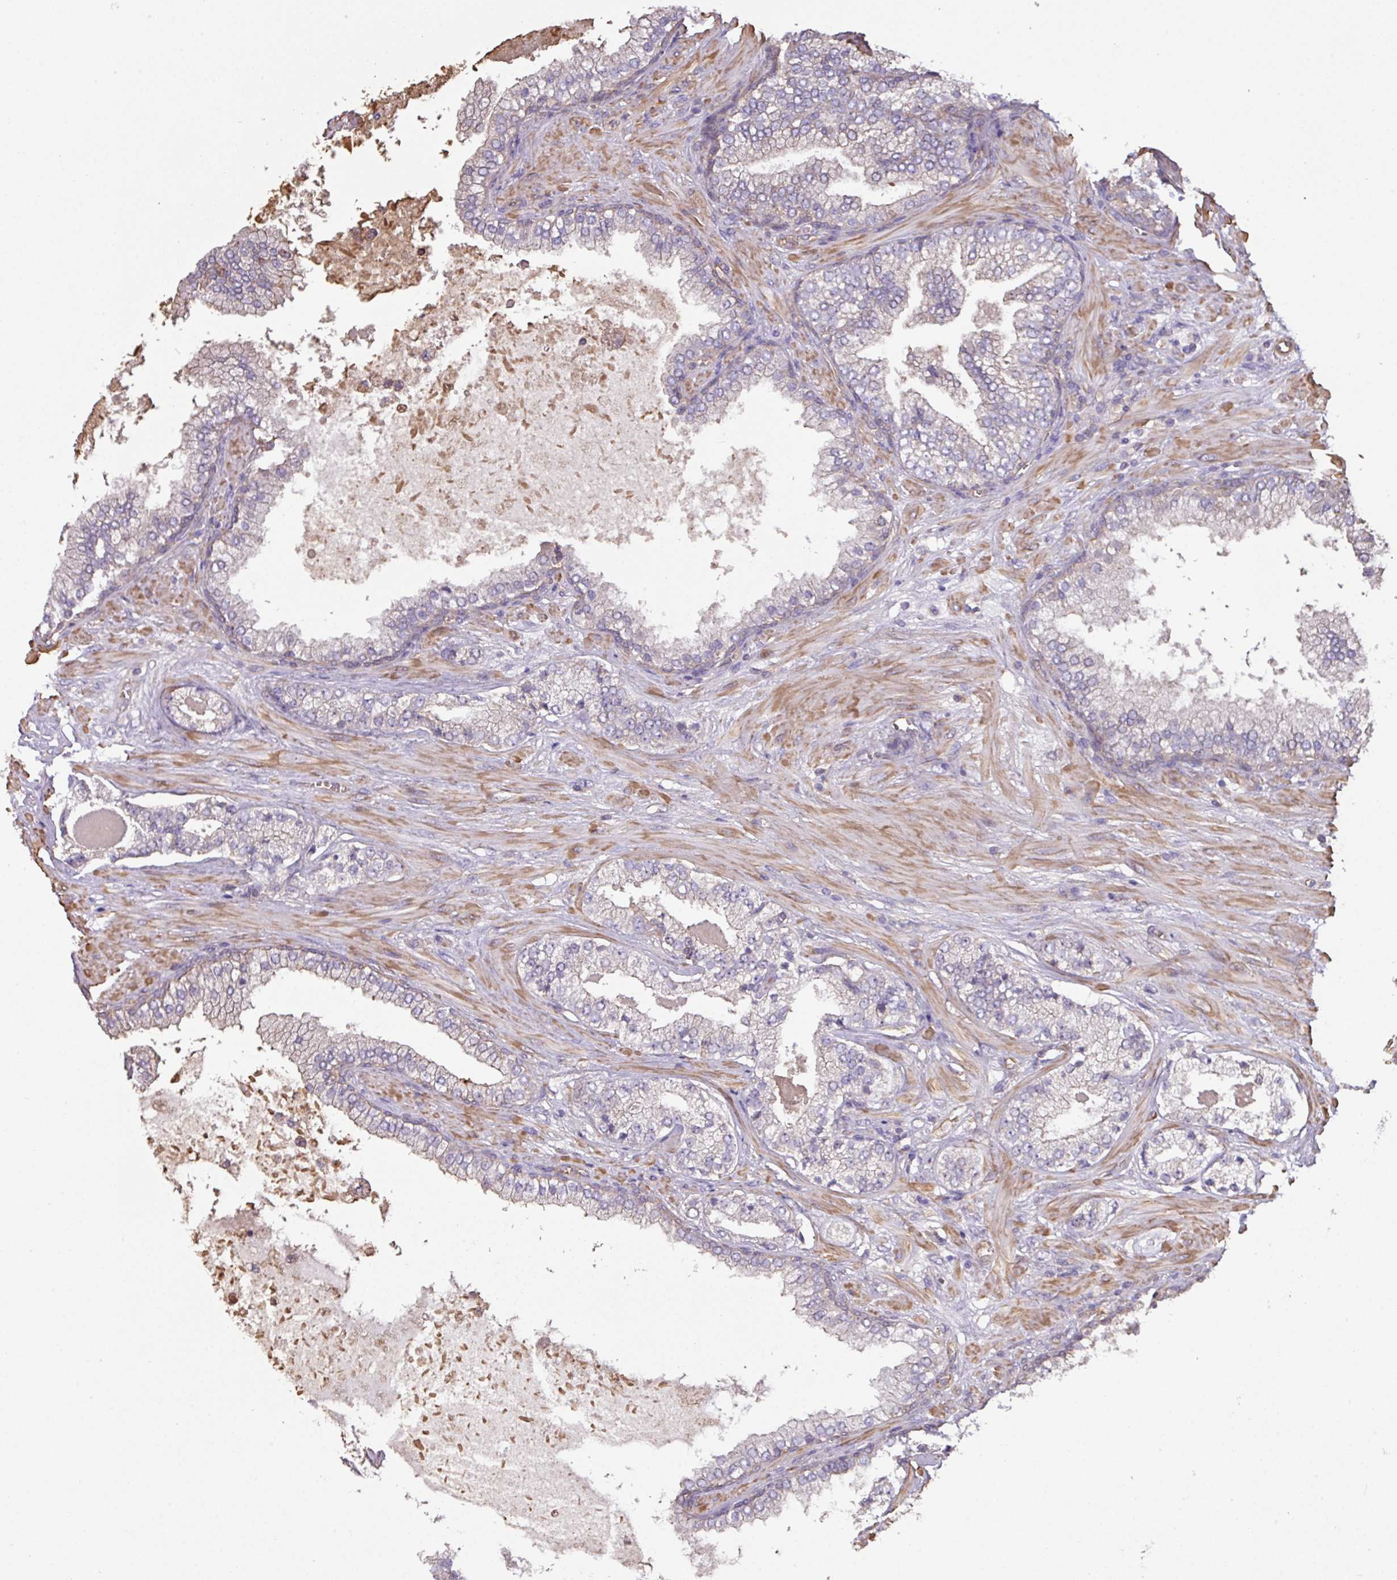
{"staining": {"intensity": "negative", "quantity": "none", "location": "none"}, "tissue": "prostate cancer", "cell_type": "Tumor cells", "image_type": "cancer", "snomed": [{"axis": "morphology", "description": "Adenocarcinoma, High grade"}, {"axis": "topography", "description": "Prostate"}], "caption": "IHC micrograph of neoplastic tissue: adenocarcinoma (high-grade) (prostate) stained with DAB (3,3'-diaminobenzidine) reveals no significant protein expression in tumor cells.", "gene": "CALML4", "patient": {"sex": "male", "age": 55}}